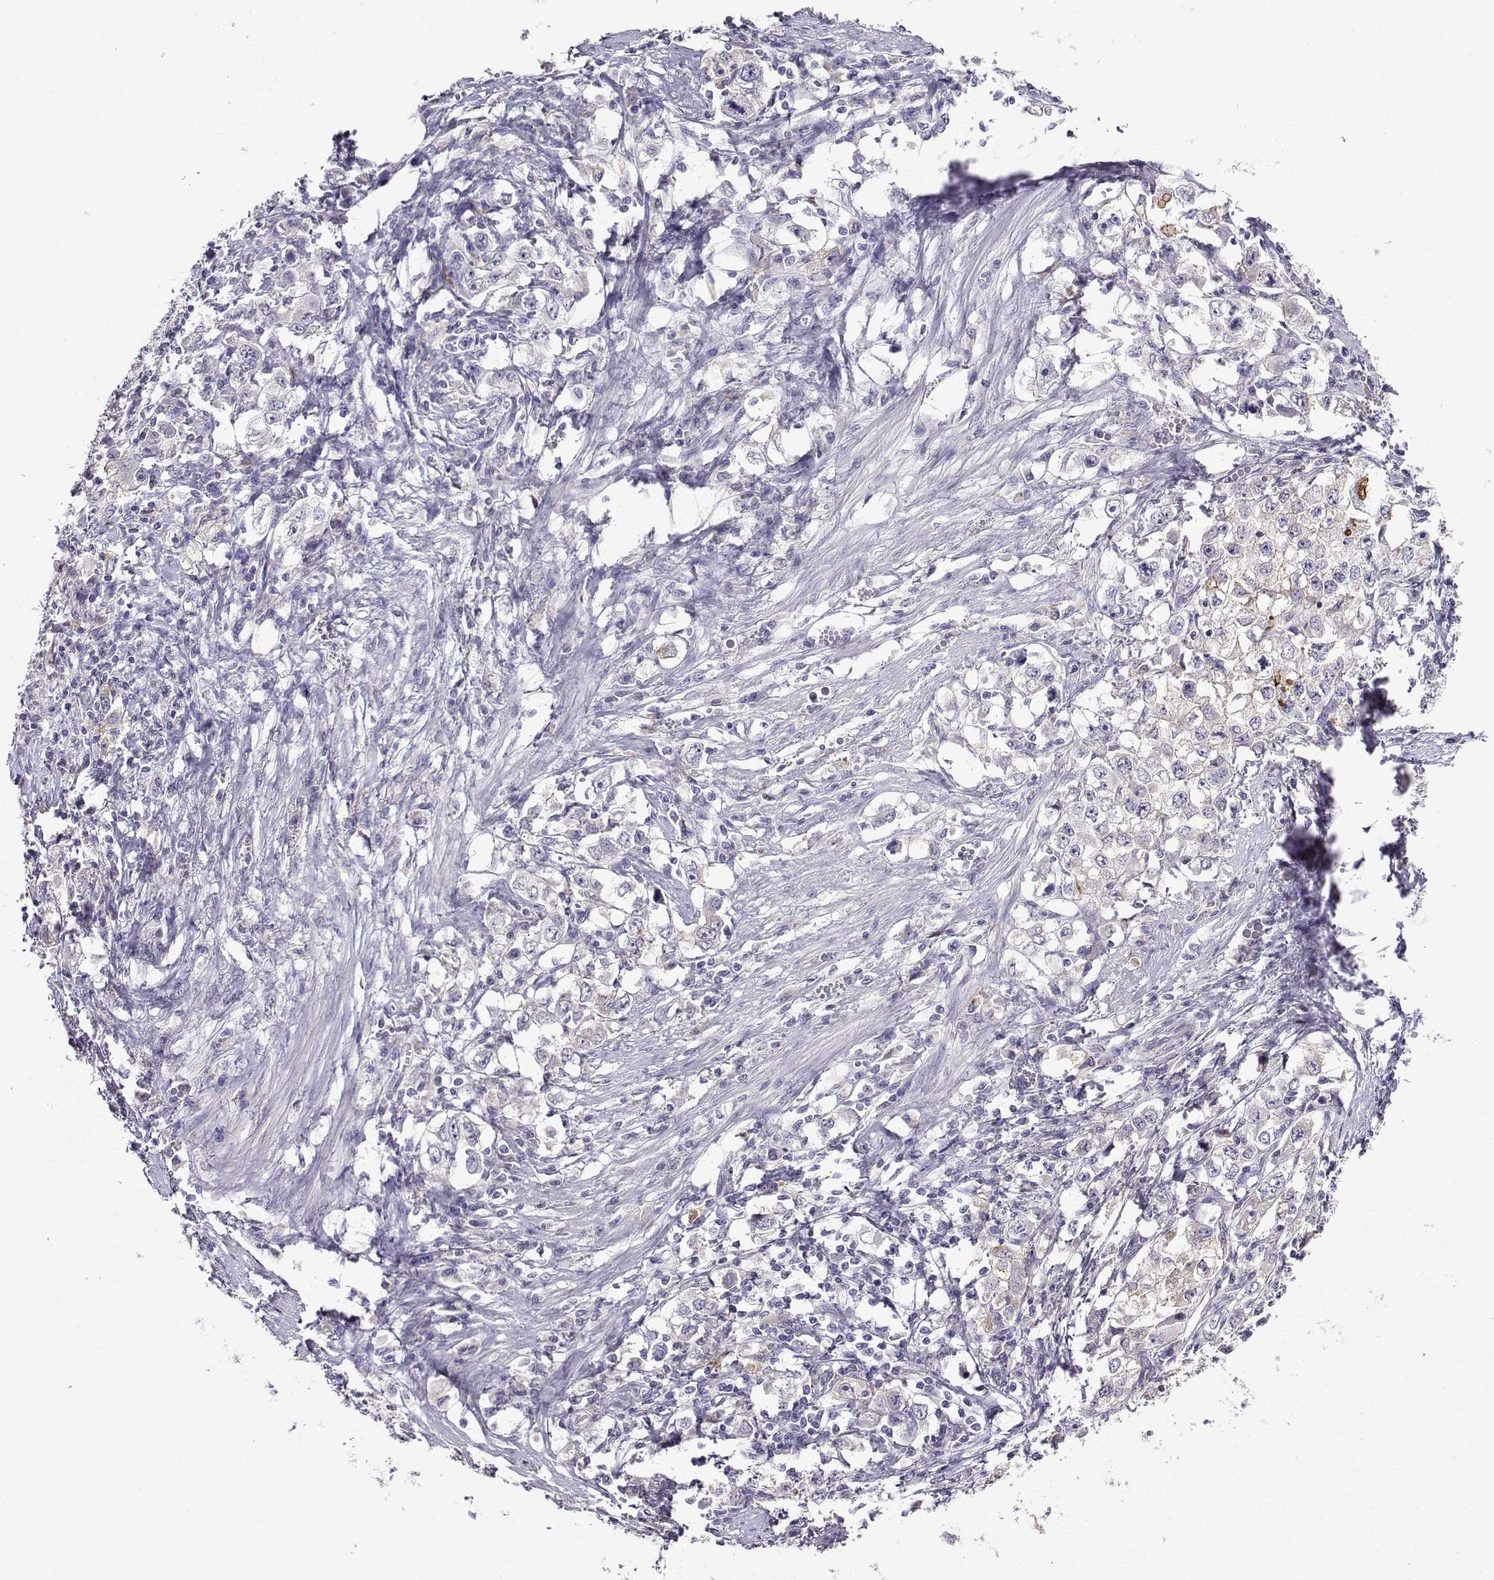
{"staining": {"intensity": "moderate", "quantity": "<25%", "location": "cytoplasmic/membranous"}, "tissue": "stomach cancer", "cell_type": "Tumor cells", "image_type": "cancer", "snomed": [{"axis": "morphology", "description": "Adenocarcinoma, NOS"}, {"axis": "topography", "description": "Stomach, lower"}], "caption": "The immunohistochemical stain shows moderate cytoplasmic/membranous staining in tumor cells of stomach adenocarcinoma tissue. (Stains: DAB (3,3'-diaminobenzidine) in brown, nuclei in blue, Microscopy: brightfield microscopy at high magnification).", "gene": "FCAMR", "patient": {"sex": "female", "age": 72}}